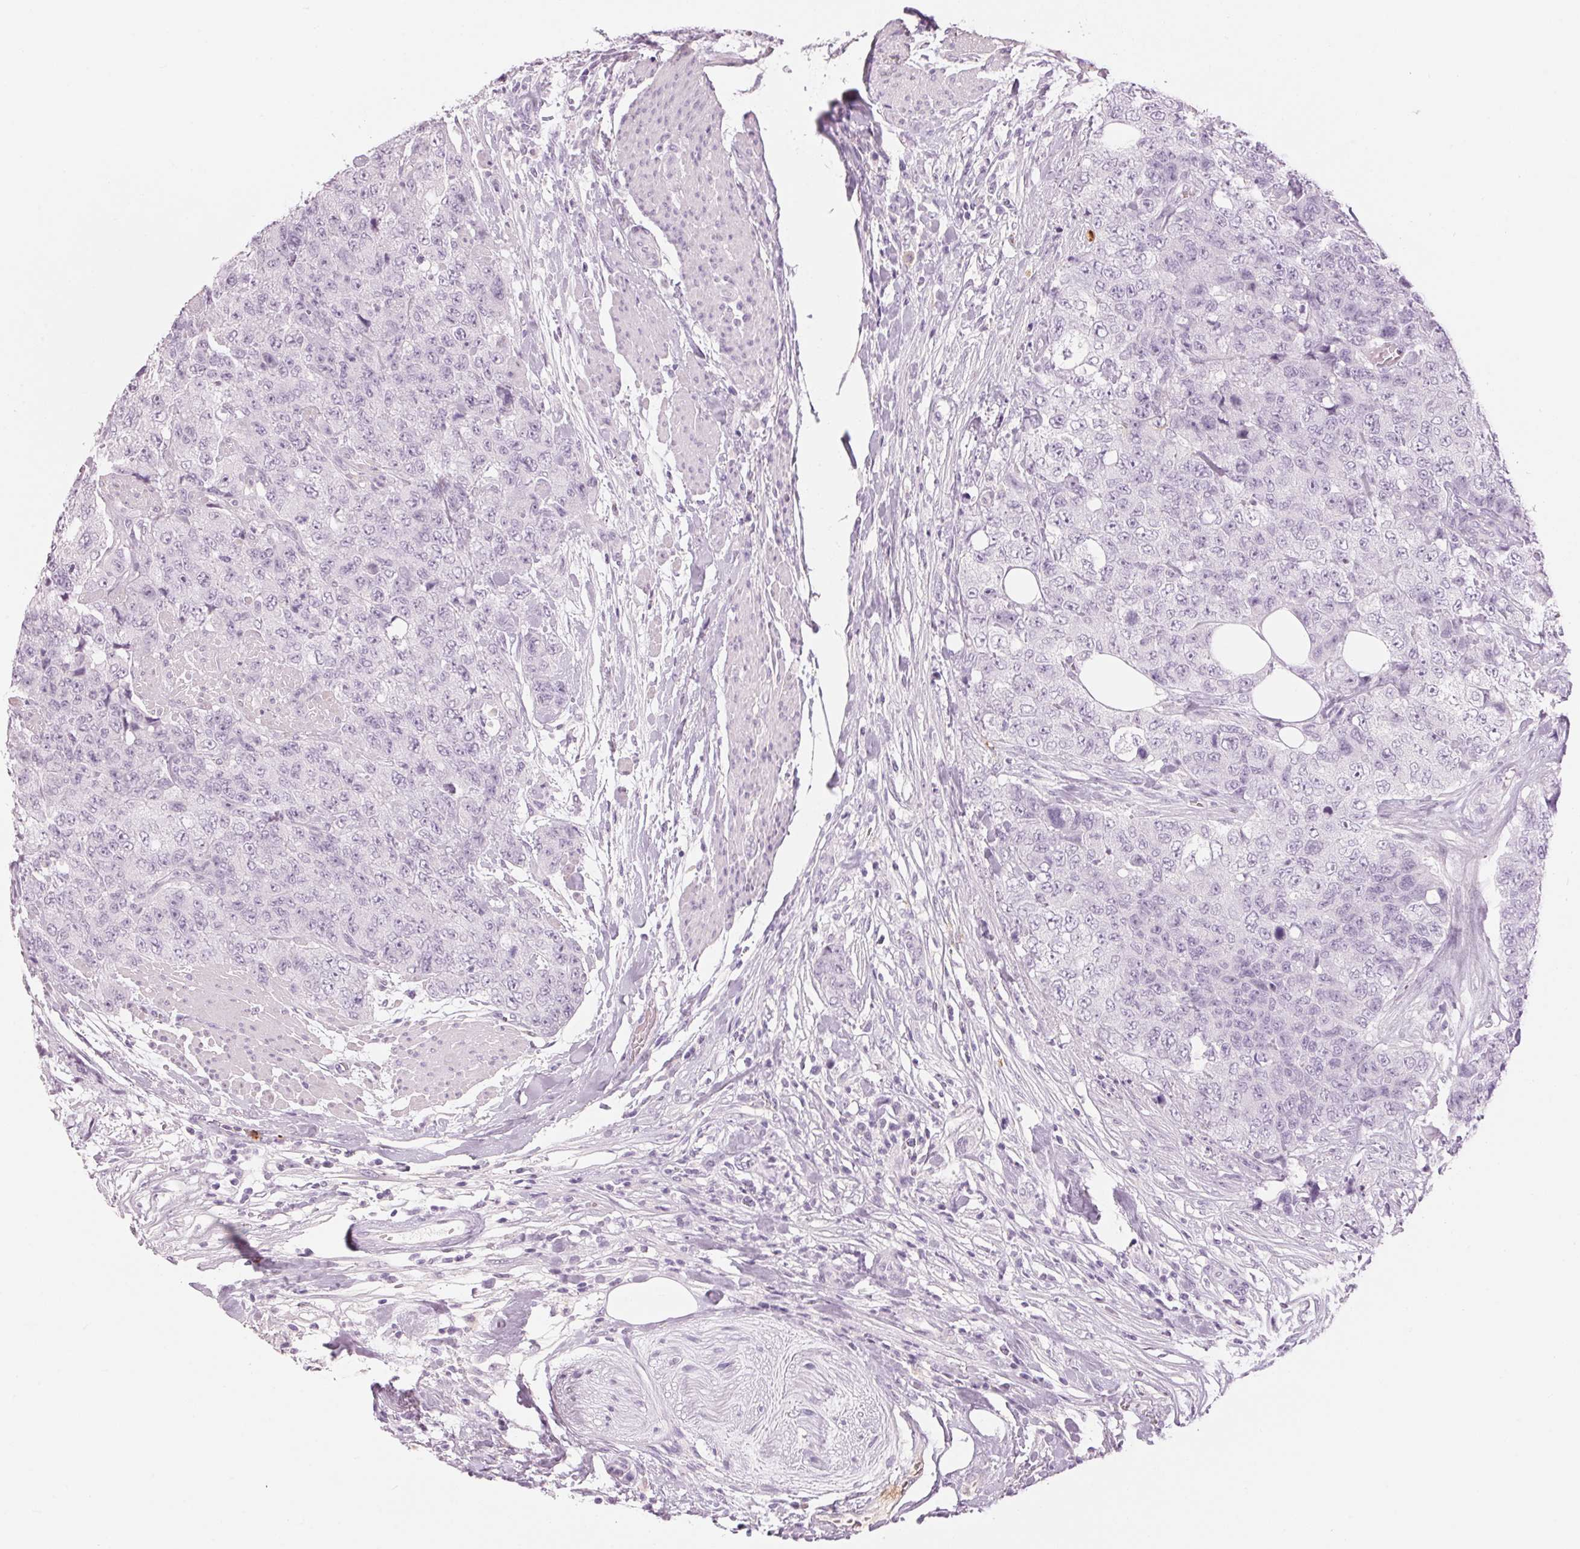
{"staining": {"intensity": "negative", "quantity": "none", "location": "none"}, "tissue": "urothelial cancer", "cell_type": "Tumor cells", "image_type": "cancer", "snomed": [{"axis": "morphology", "description": "Urothelial carcinoma, High grade"}, {"axis": "topography", "description": "Urinary bladder"}], "caption": "High-grade urothelial carcinoma was stained to show a protein in brown. There is no significant staining in tumor cells.", "gene": "KLK7", "patient": {"sex": "female", "age": 78}}